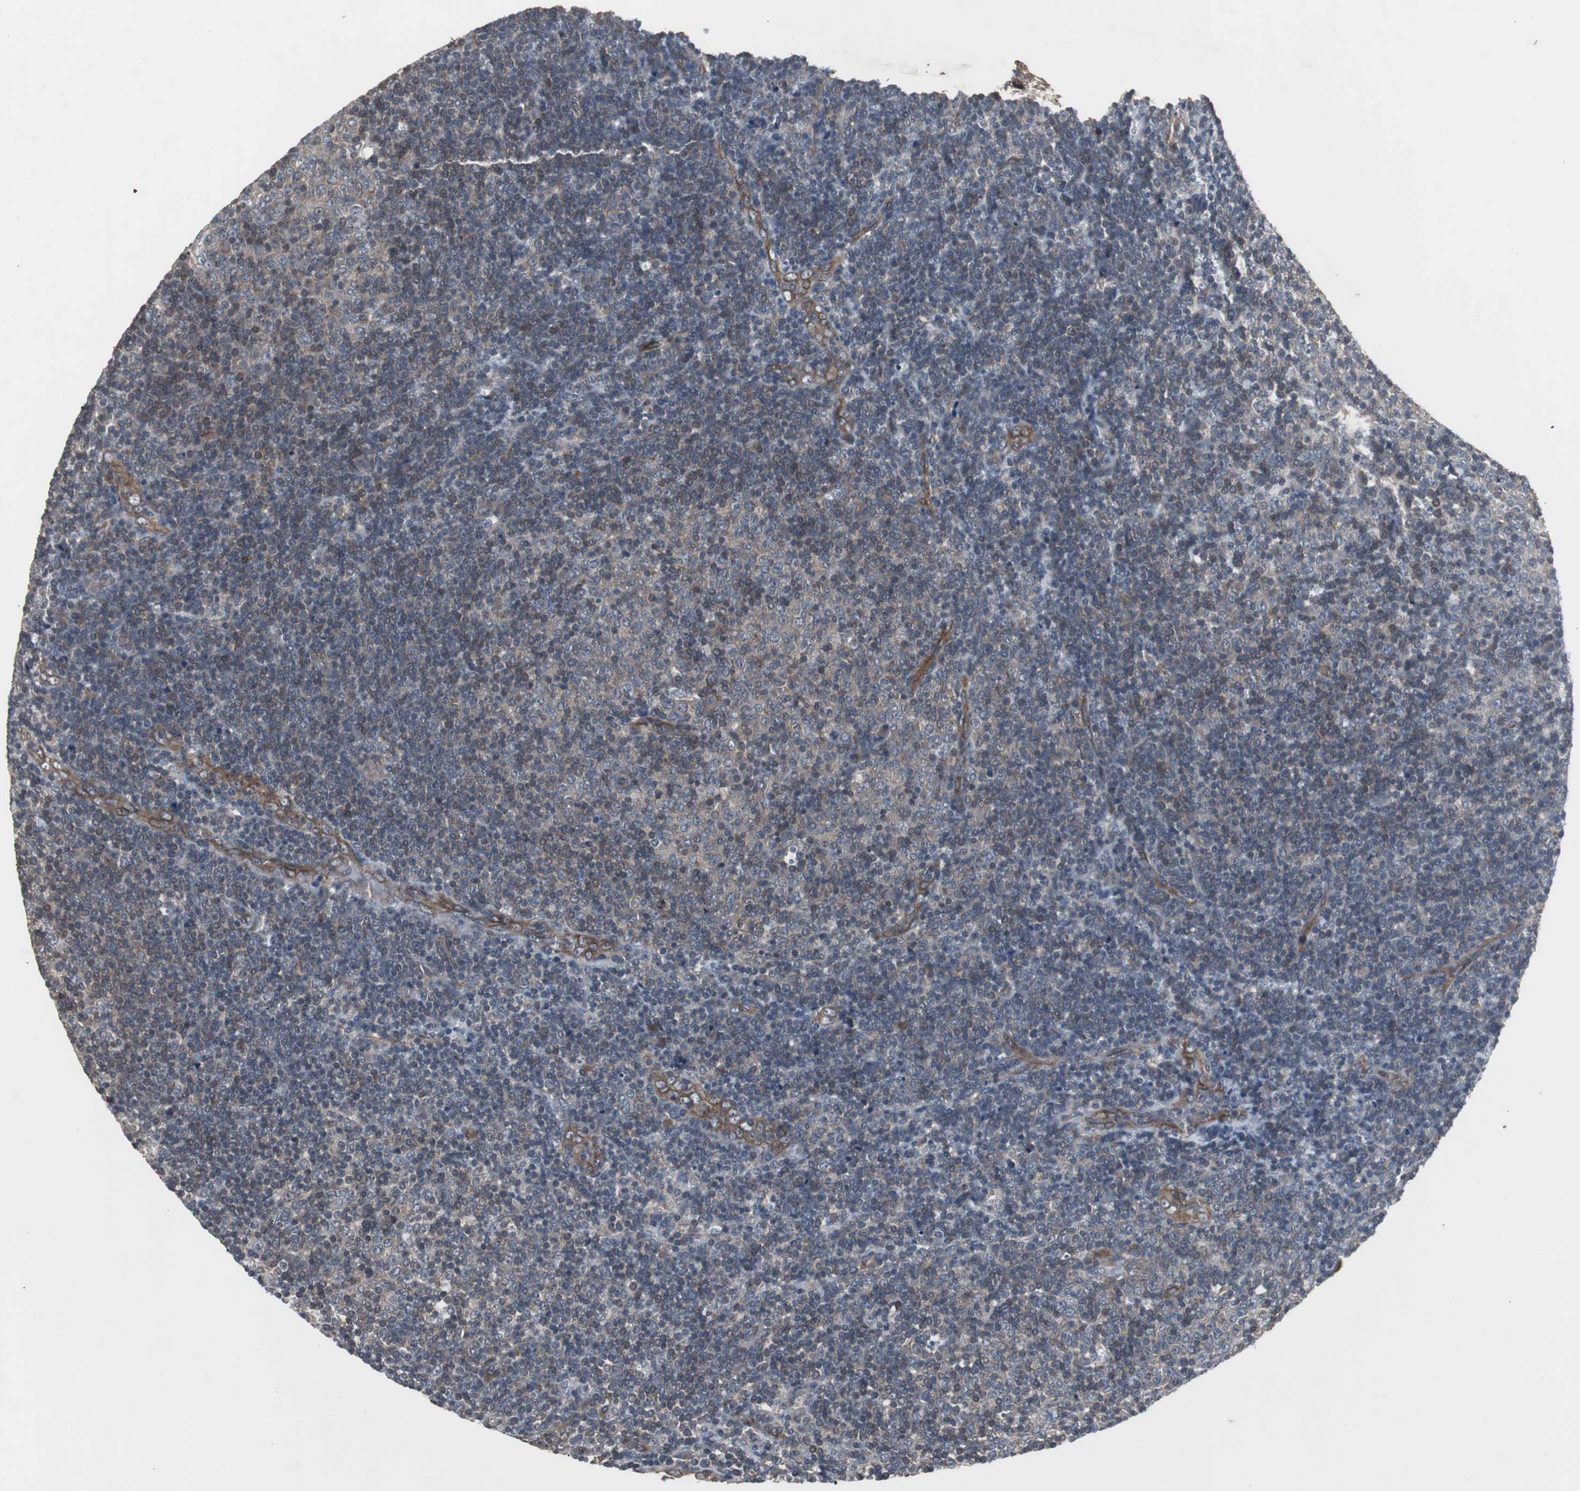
{"staining": {"intensity": "weak", "quantity": "25%-75%", "location": "cytoplasmic/membranous"}, "tissue": "lymphoma", "cell_type": "Tumor cells", "image_type": "cancer", "snomed": [{"axis": "morphology", "description": "Malignant lymphoma, non-Hodgkin's type, Low grade"}, {"axis": "topography", "description": "Lymph node"}], "caption": "Immunohistochemistry (IHC) of lymphoma displays low levels of weak cytoplasmic/membranous expression in approximately 25%-75% of tumor cells.", "gene": "ATP2B2", "patient": {"sex": "male", "age": 70}}